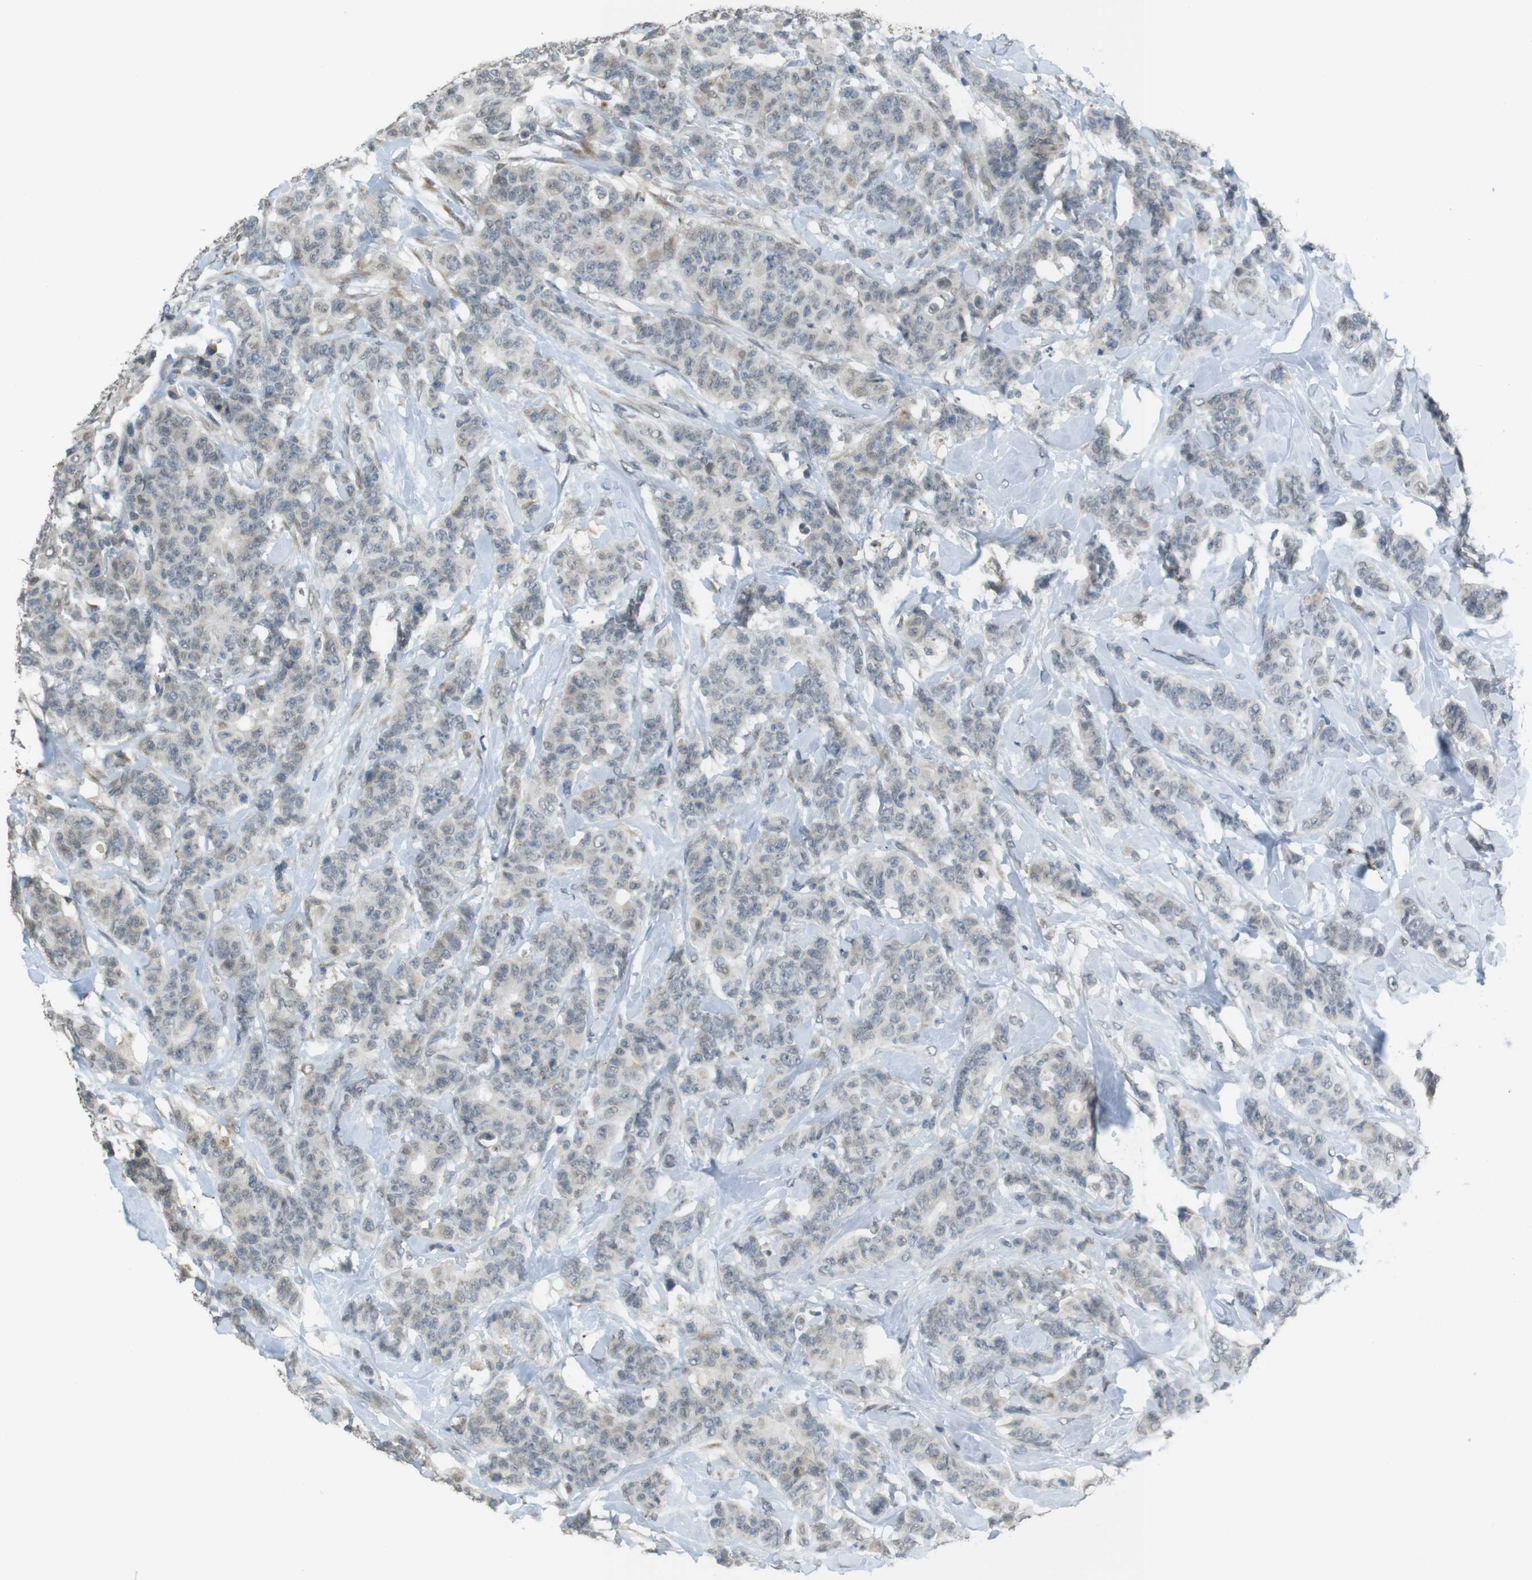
{"staining": {"intensity": "negative", "quantity": "none", "location": "none"}, "tissue": "breast cancer", "cell_type": "Tumor cells", "image_type": "cancer", "snomed": [{"axis": "morphology", "description": "Normal tissue, NOS"}, {"axis": "morphology", "description": "Duct carcinoma"}, {"axis": "topography", "description": "Breast"}], "caption": "Immunohistochemistry photomicrograph of human breast cancer stained for a protein (brown), which demonstrates no staining in tumor cells.", "gene": "FZD10", "patient": {"sex": "female", "age": 40}}